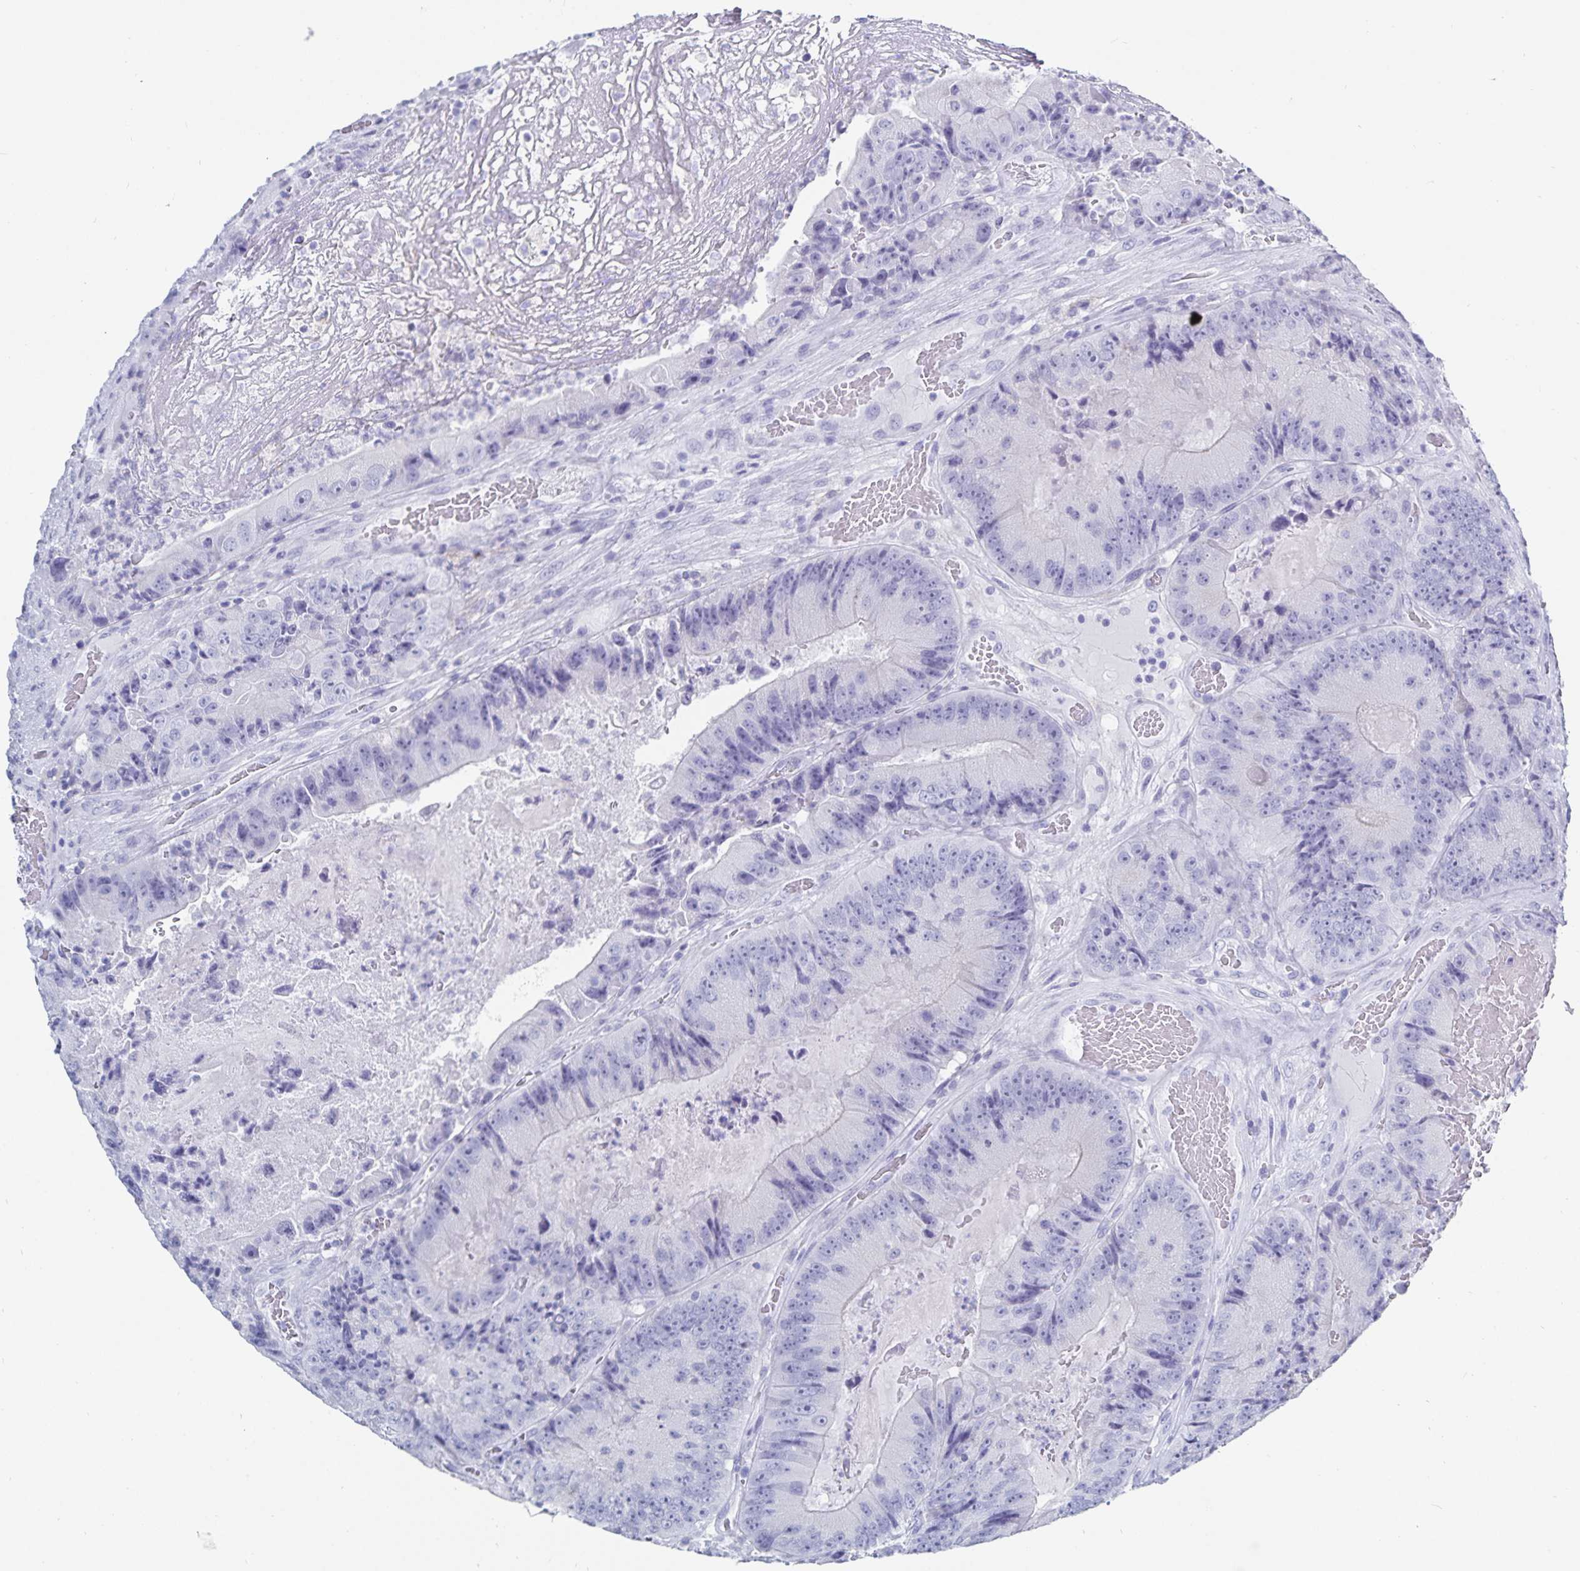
{"staining": {"intensity": "negative", "quantity": "none", "location": "none"}, "tissue": "colorectal cancer", "cell_type": "Tumor cells", "image_type": "cancer", "snomed": [{"axis": "morphology", "description": "Adenocarcinoma, NOS"}, {"axis": "topography", "description": "Colon"}], "caption": "An immunohistochemistry (IHC) histopathology image of adenocarcinoma (colorectal) is shown. There is no staining in tumor cells of adenocarcinoma (colorectal).", "gene": "C19orf73", "patient": {"sex": "female", "age": 86}}